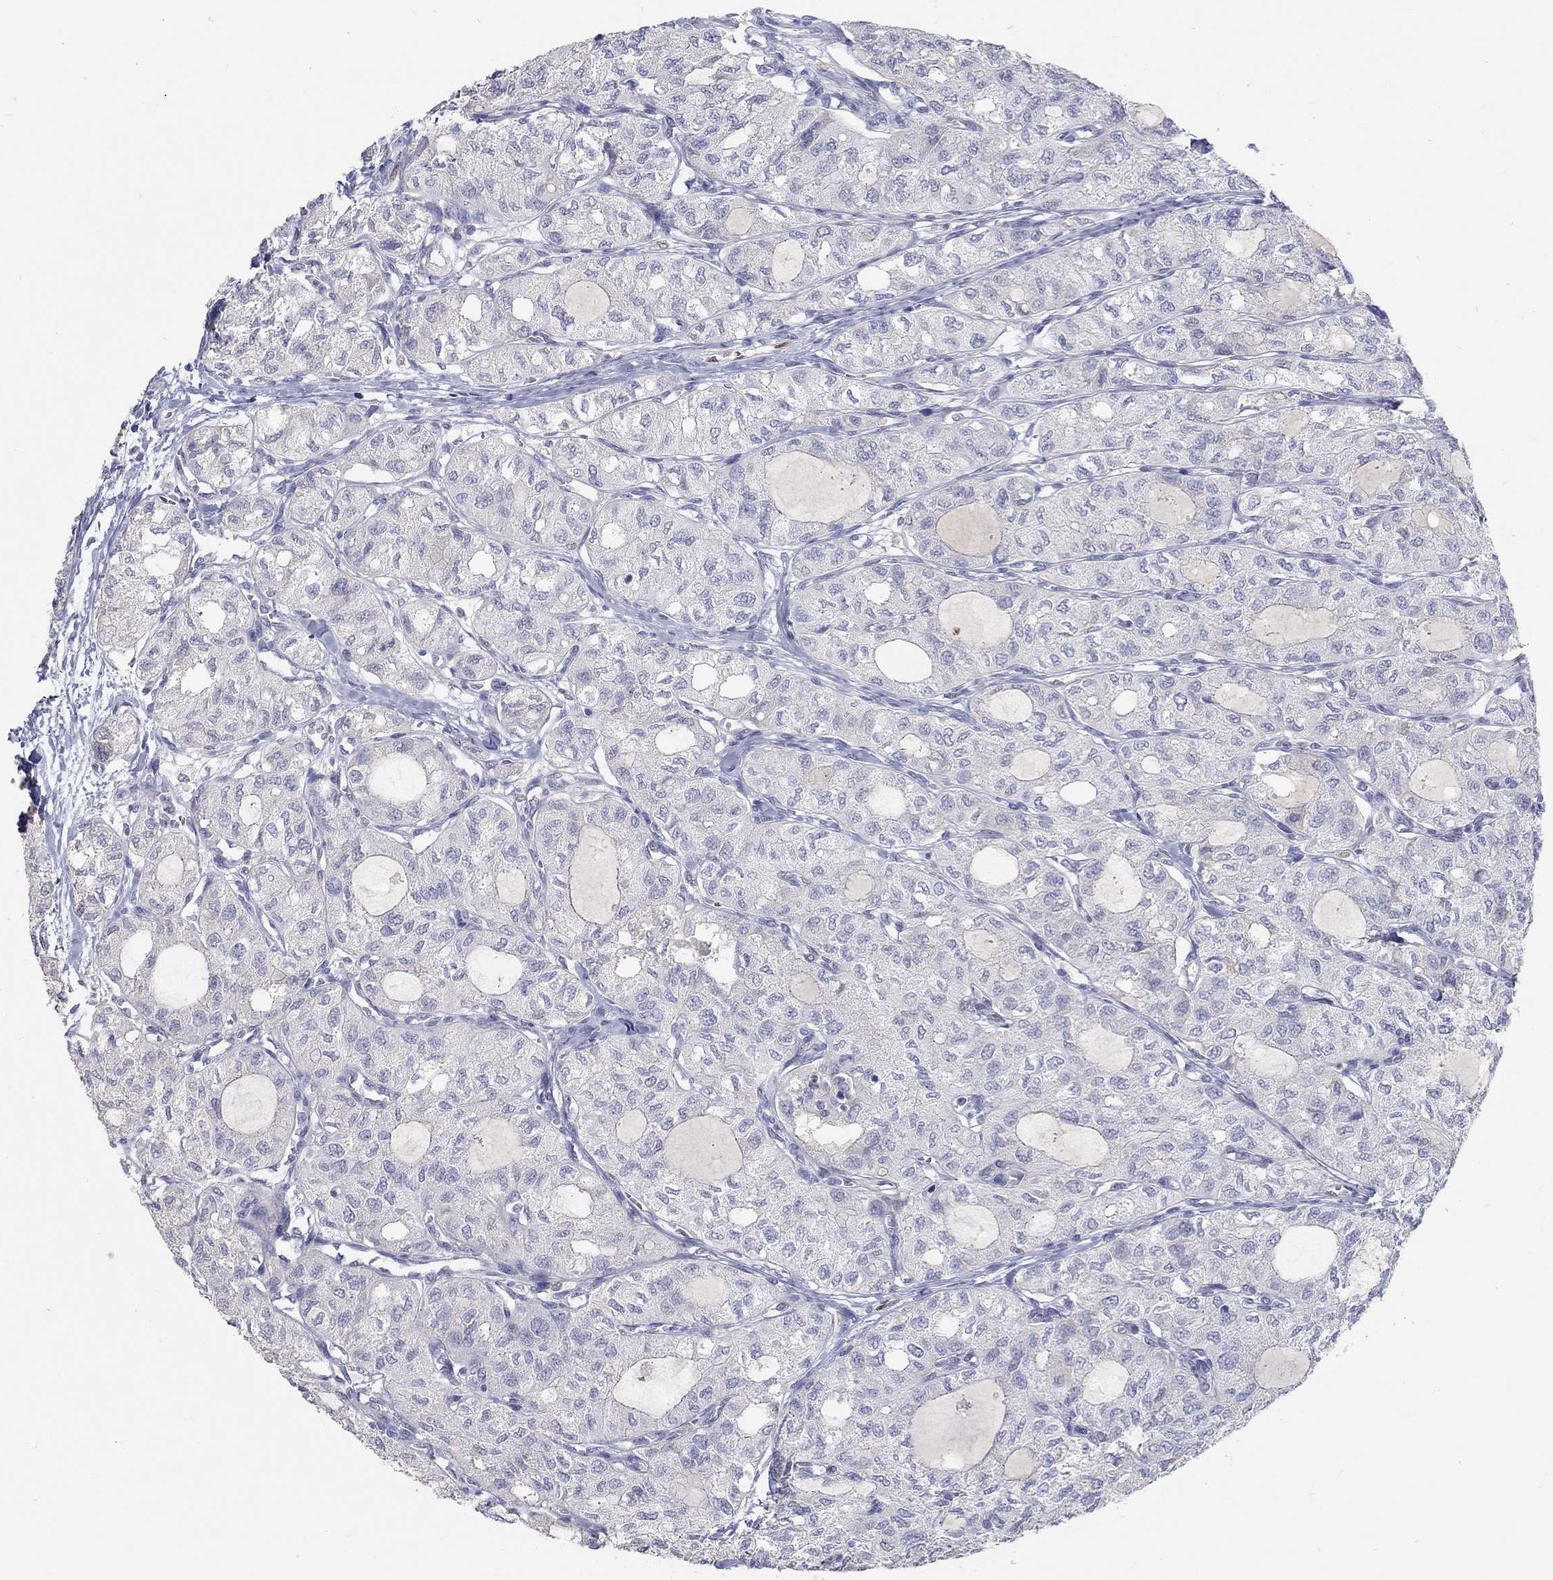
{"staining": {"intensity": "negative", "quantity": "none", "location": "none"}, "tissue": "thyroid cancer", "cell_type": "Tumor cells", "image_type": "cancer", "snomed": [{"axis": "morphology", "description": "Follicular adenoma carcinoma, NOS"}, {"axis": "topography", "description": "Thyroid gland"}], "caption": "IHC photomicrograph of neoplastic tissue: human thyroid cancer stained with DAB (3,3'-diaminobenzidine) reveals no significant protein staining in tumor cells.", "gene": "FGF2", "patient": {"sex": "male", "age": 75}}